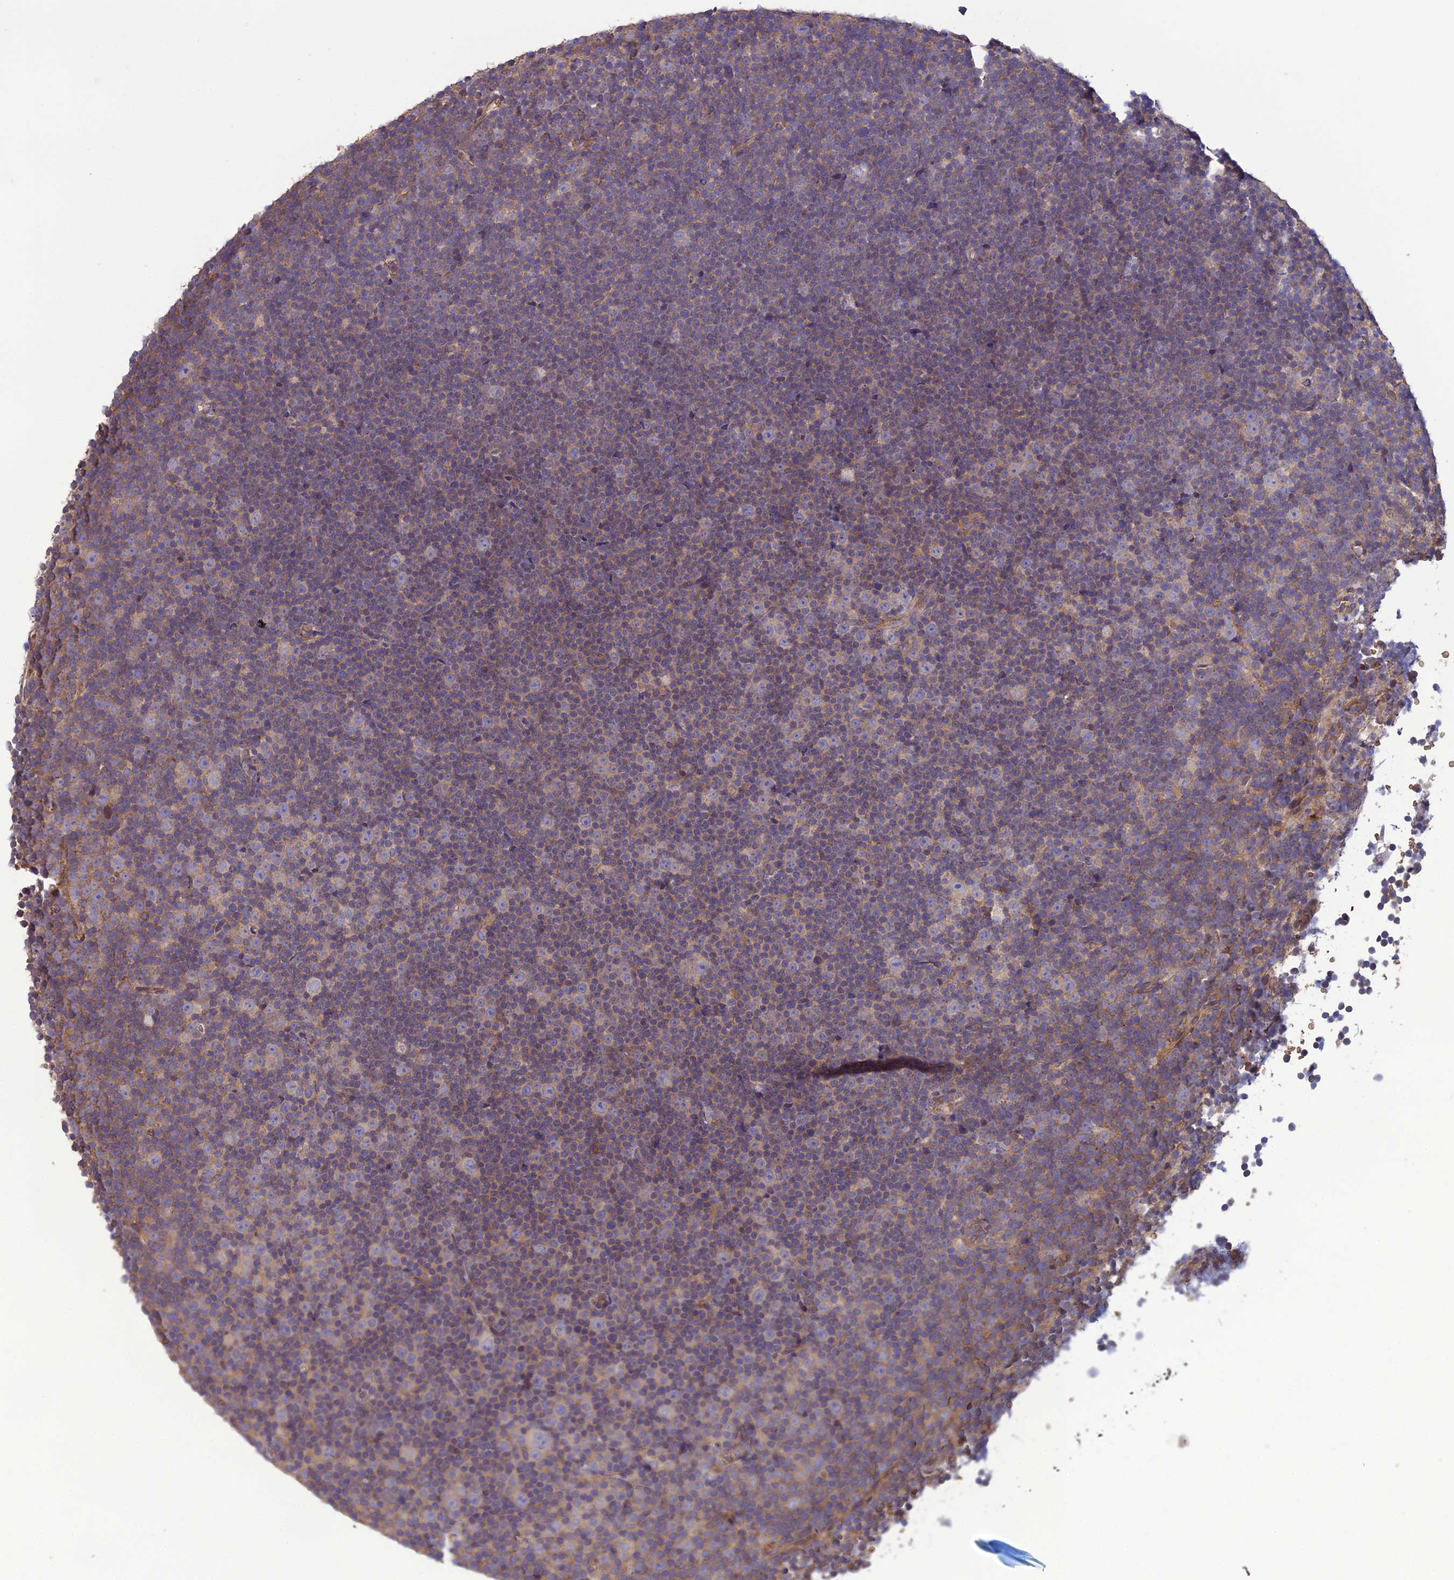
{"staining": {"intensity": "weak", "quantity": "25%-75%", "location": "cytoplasmic/membranous"}, "tissue": "lymphoma", "cell_type": "Tumor cells", "image_type": "cancer", "snomed": [{"axis": "morphology", "description": "Malignant lymphoma, non-Hodgkin's type, Low grade"}, {"axis": "topography", "description": "Lymph node"}], "caption": "The immunohistochemical stain shows weak cytoplasmic/membranous staining in tumor cells of low-grade malignant lymphoma, non-Hodgkin's type tissue.", "gene": "GALR2", "patient": {"sex": "female", "age": 67}}